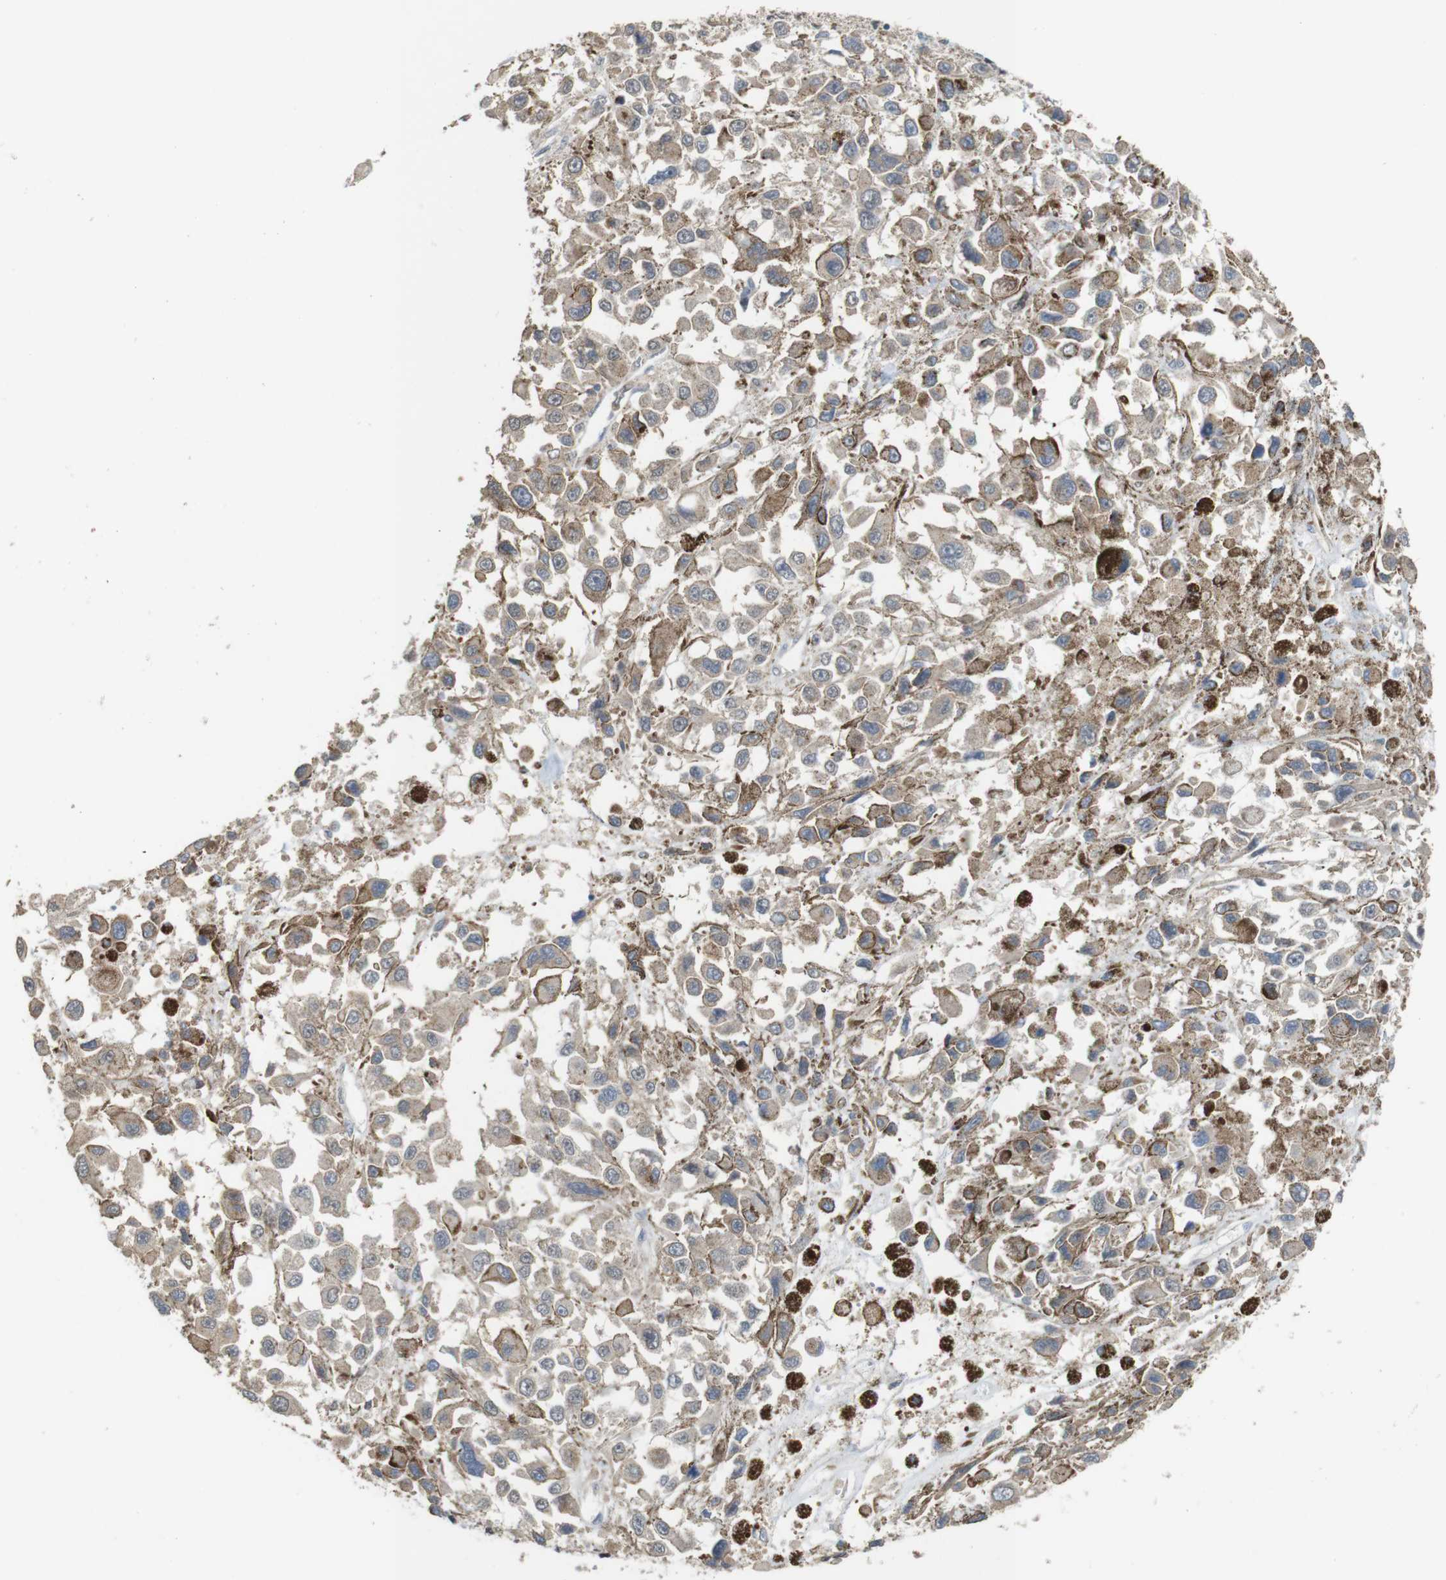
{"staining": {"intensity": "weak", "quantity": ">75%", "location": "cytoplasmic/membranous"}, "tissue": "melanoma", "cell_type": "Tumor cells", "image_type": "cancer", "snomed": [{"axis": "morphology", "description": "Malignant melanoma, Metastatic site"}, {"axis": "topography", "description": "Lymph node"}], "caption": "High-power microscopy captured an immunohistochemistry (IHC) photomicrograph of malignant melanoma (metastatic site), revealing weak cytoplasmic/membranous positivity in about >75% of tumor cells. Using DAB (brown) and hematoxylin (blue) stains, captured at high magnification using brightfield microscopy.", "gene": "CDC34", "patient": {"sex": "male", "age": 59}}